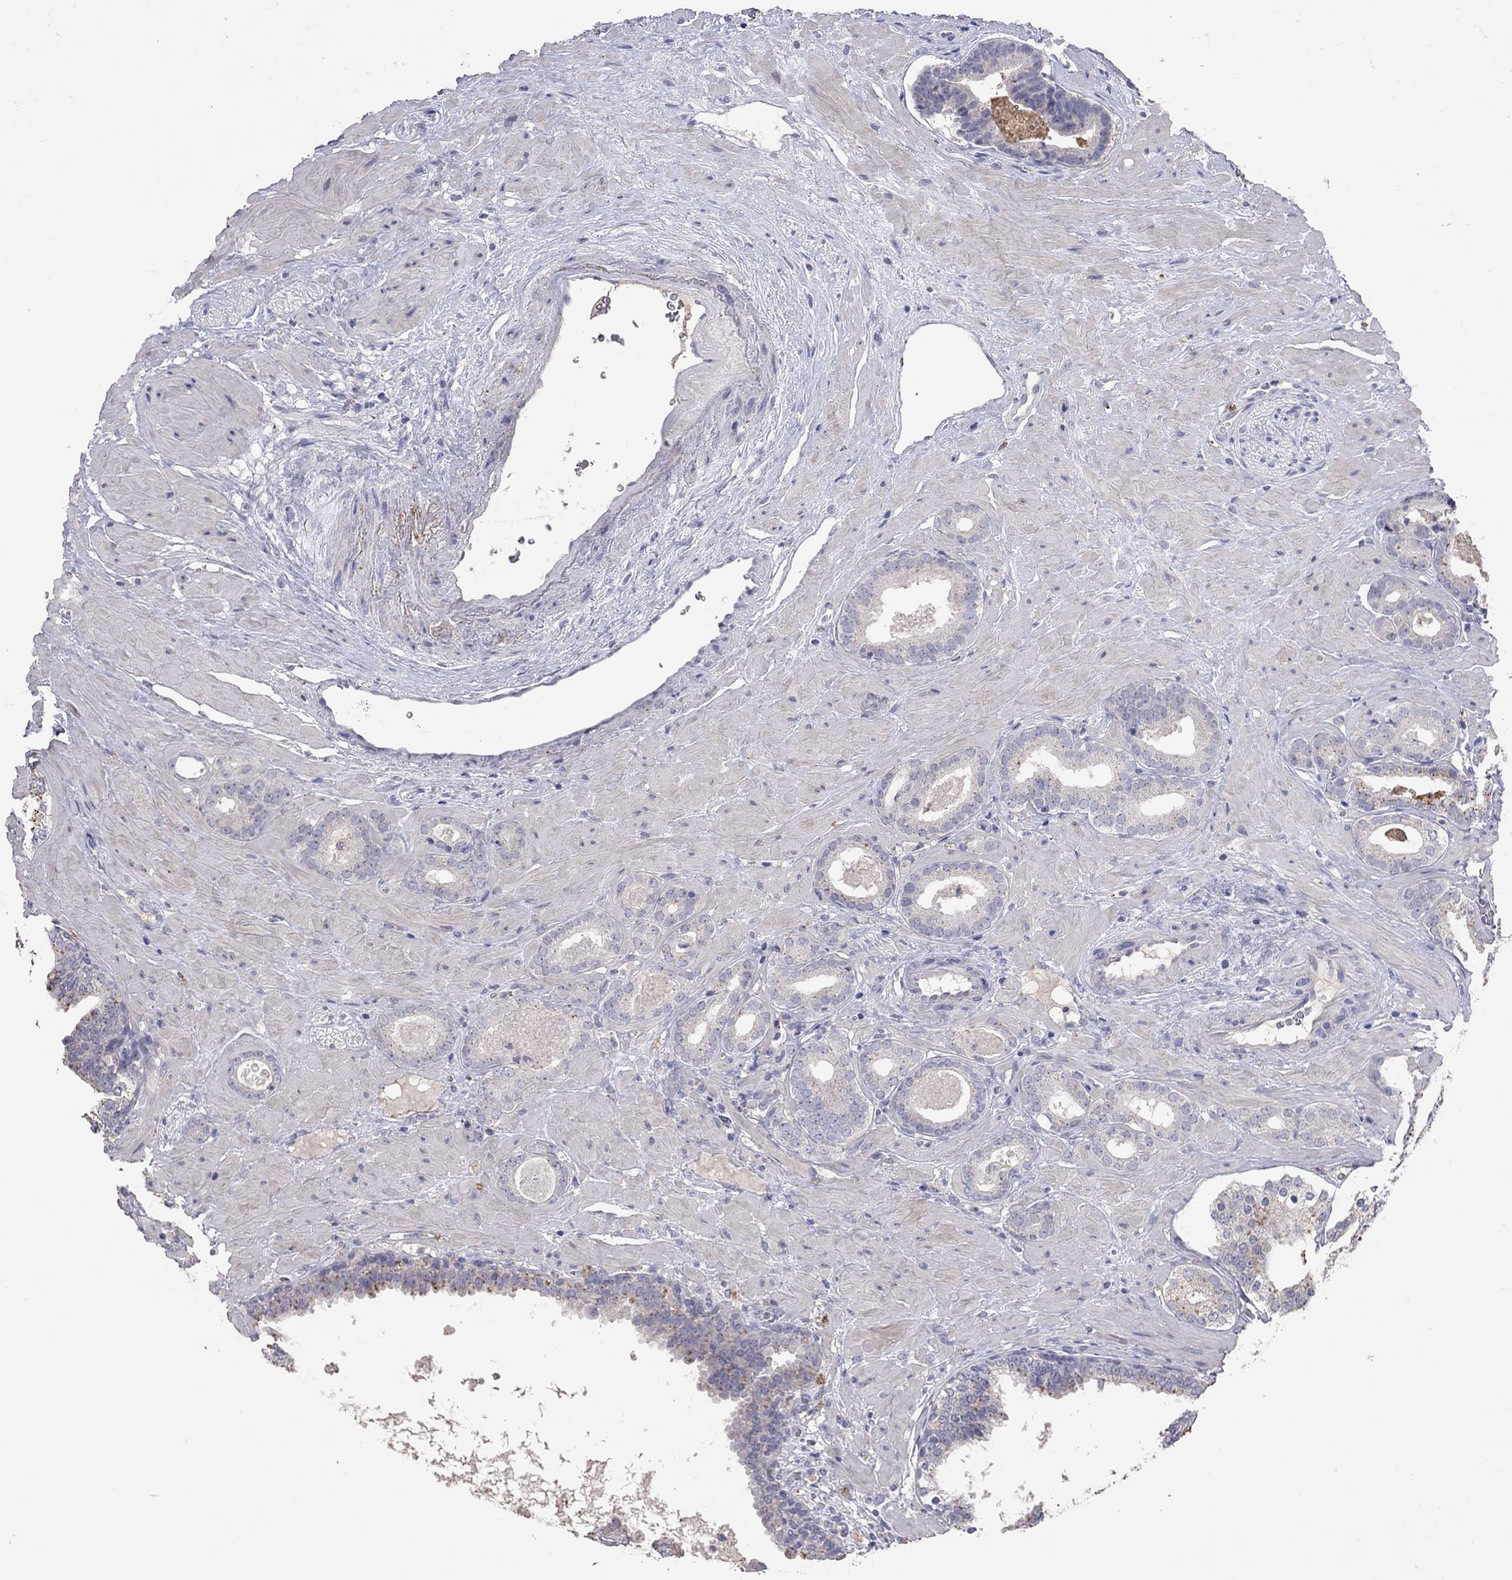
{"staining": {"intensity": "negative", "quantity": "none", "location": "none"}, "tissue": "prostate cancer", "cell_type": "Tumor cells", "image_type": "cancer", "snomed": [{"axis": "morphology", "description": "Adenocarcinoma, Low grade"}, {"axis": "topography", "description": "Prostate"}], "caption": "DAB (3,3'-diaminobenzidine) immunohistochemical staining of human prostate cancer shows no significant staining in tumor cells.", "gene": "MMP13", "patient": {"sex": "male", "age": 60}}